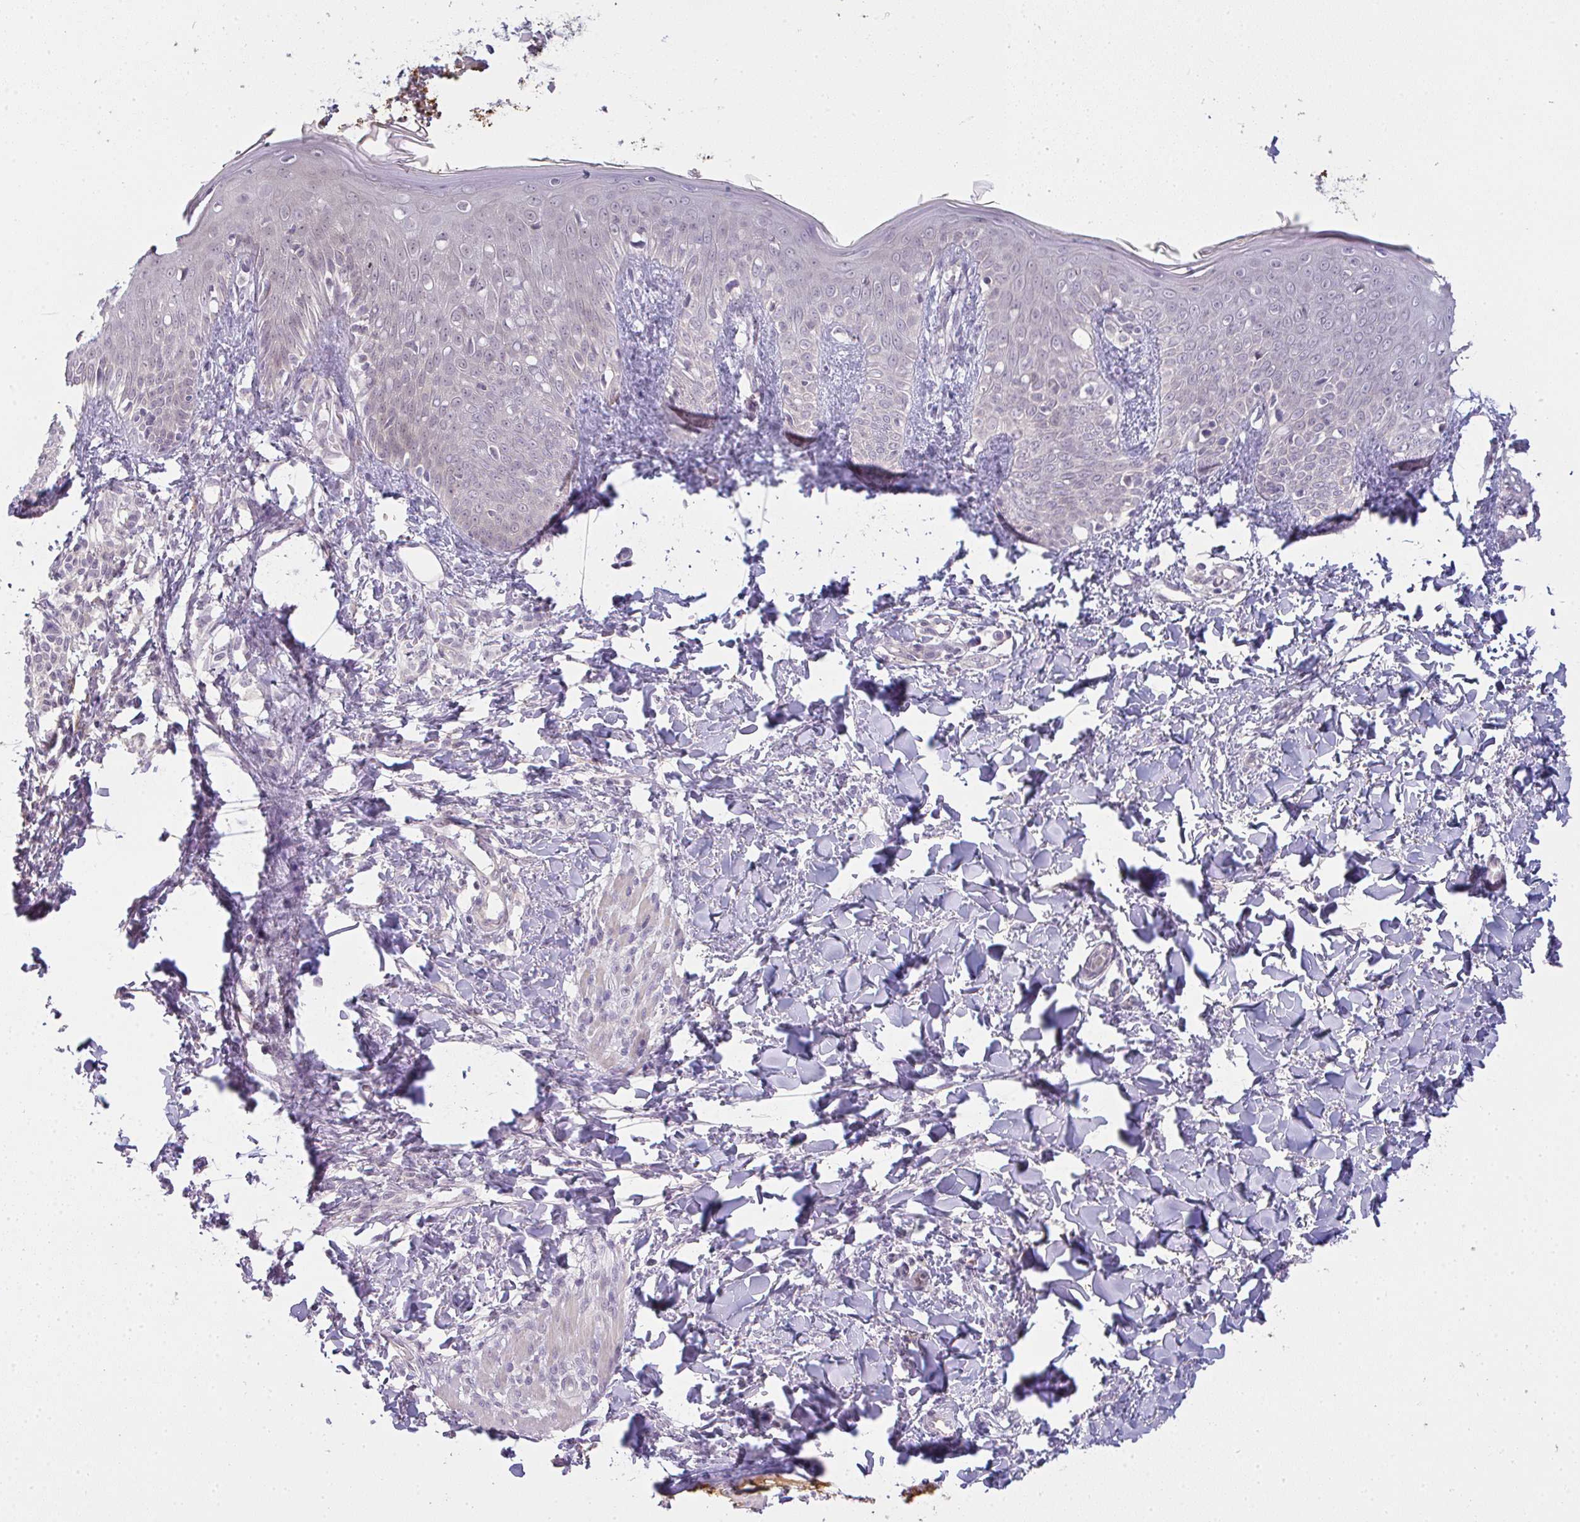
{"staining": {"intensity": "negative", "quantity": "none", "location": "none"}, "tissue": "skin", "cell_type": "Fibroblasts", "image_type": "normal", "snomed": [{"axis": "morphology", "description": "Normal tissue, NOS"}, {"axis": "topography", "description": "Skin"}], "caption": "Micrograph shows no protein expression in fibroblasts of benign skin. (DAB immunohistochemistry (IHC), high magnification).", "gene": "CSE1L", "patient": {"sex": "male", "age": 16}}